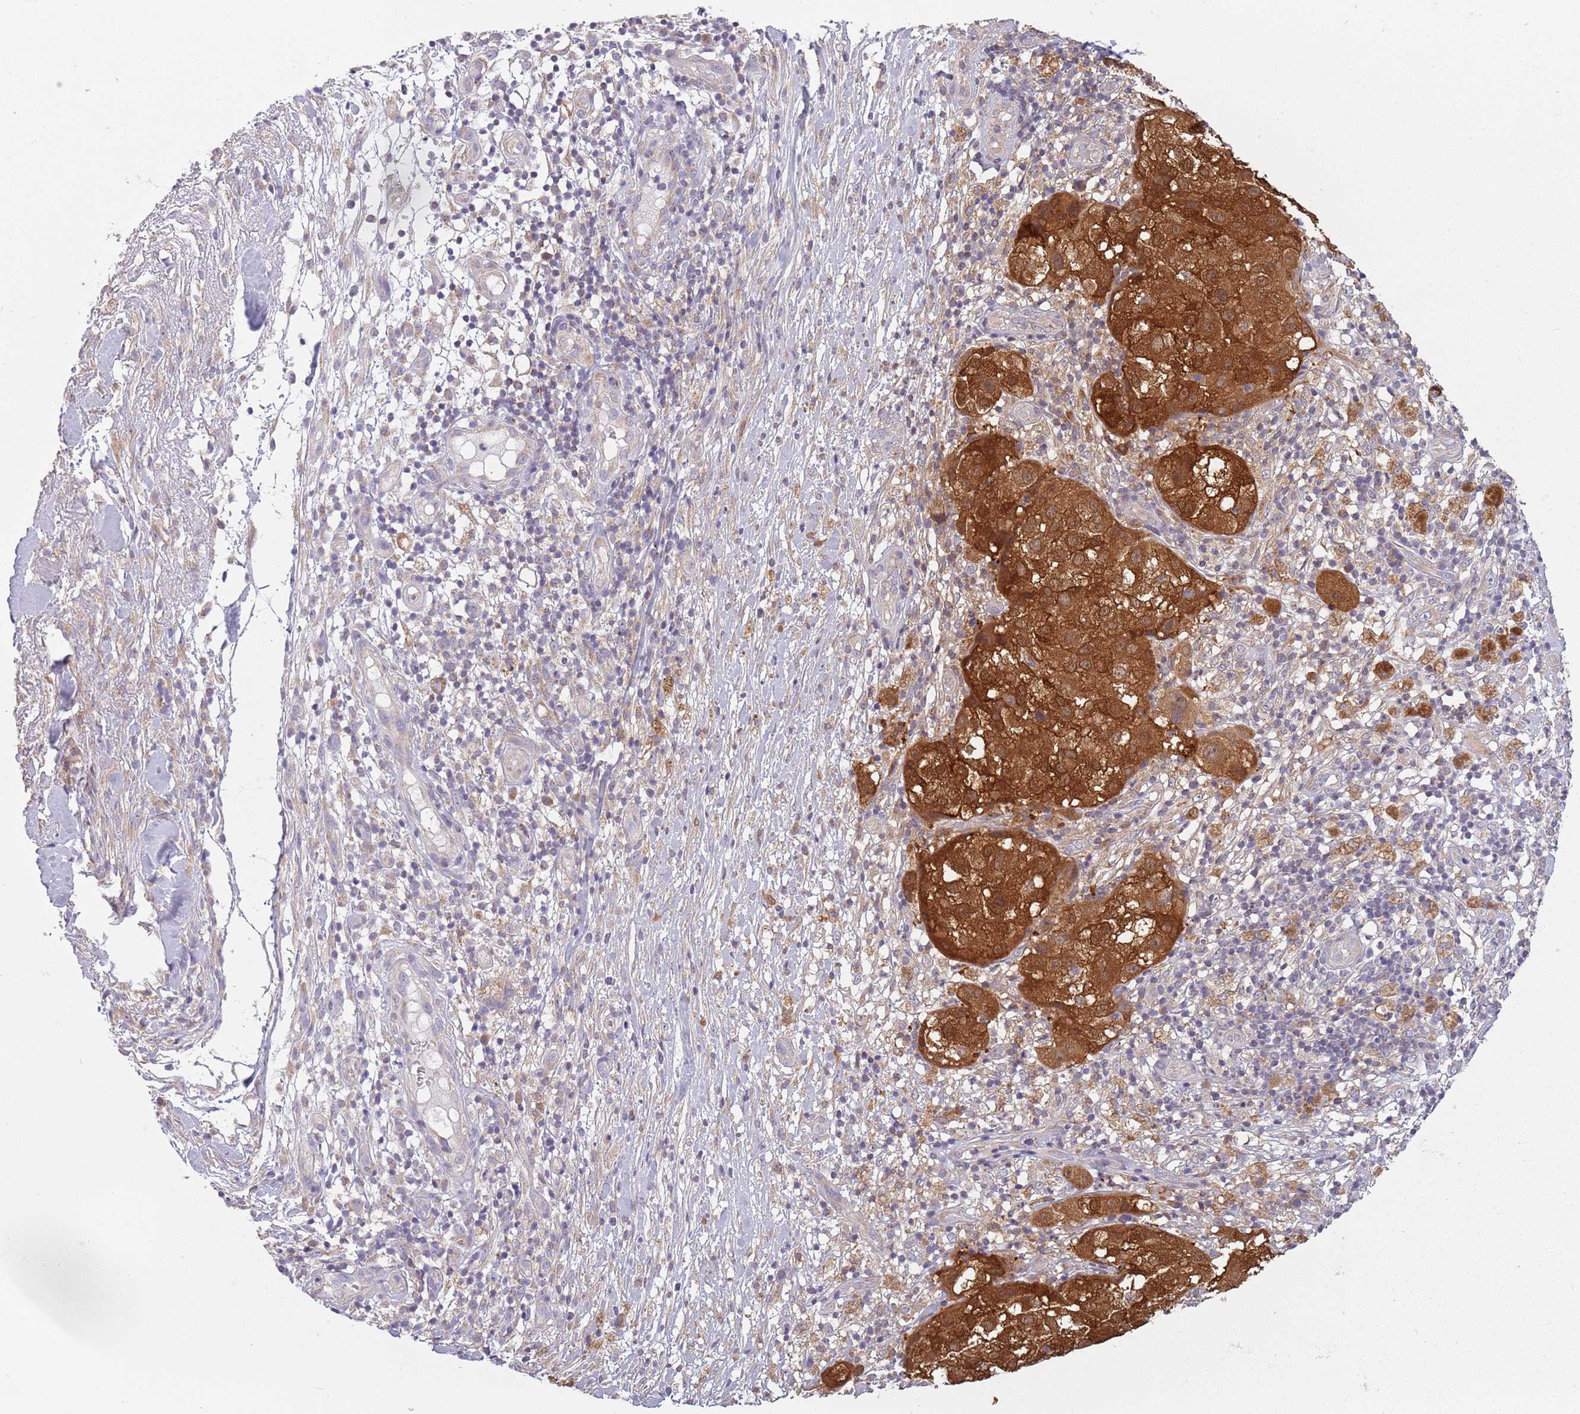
{"staining": {"intensity": "strong", "quantity": ">75%", "location": "cytoplasmic/membranous"}, "tissue": "melanoma", "cell_type": "Tumor cells", "image_type": "cancer", "snomed": [{"axis": "morphology", "description": "Normal morphology"}, {"axis": "morphology", "description": "Malignant melanoma, NOS"}, {"axis": "topography", "description": "Skin"}], "caption": "A micrograph of human malignant melanoma stained for a protein demonstrates strong cytoplasmic/membranous brown staining in tumor cells.", "gene": "COQ5", "patient": {"sex": "female", "age": 72}}